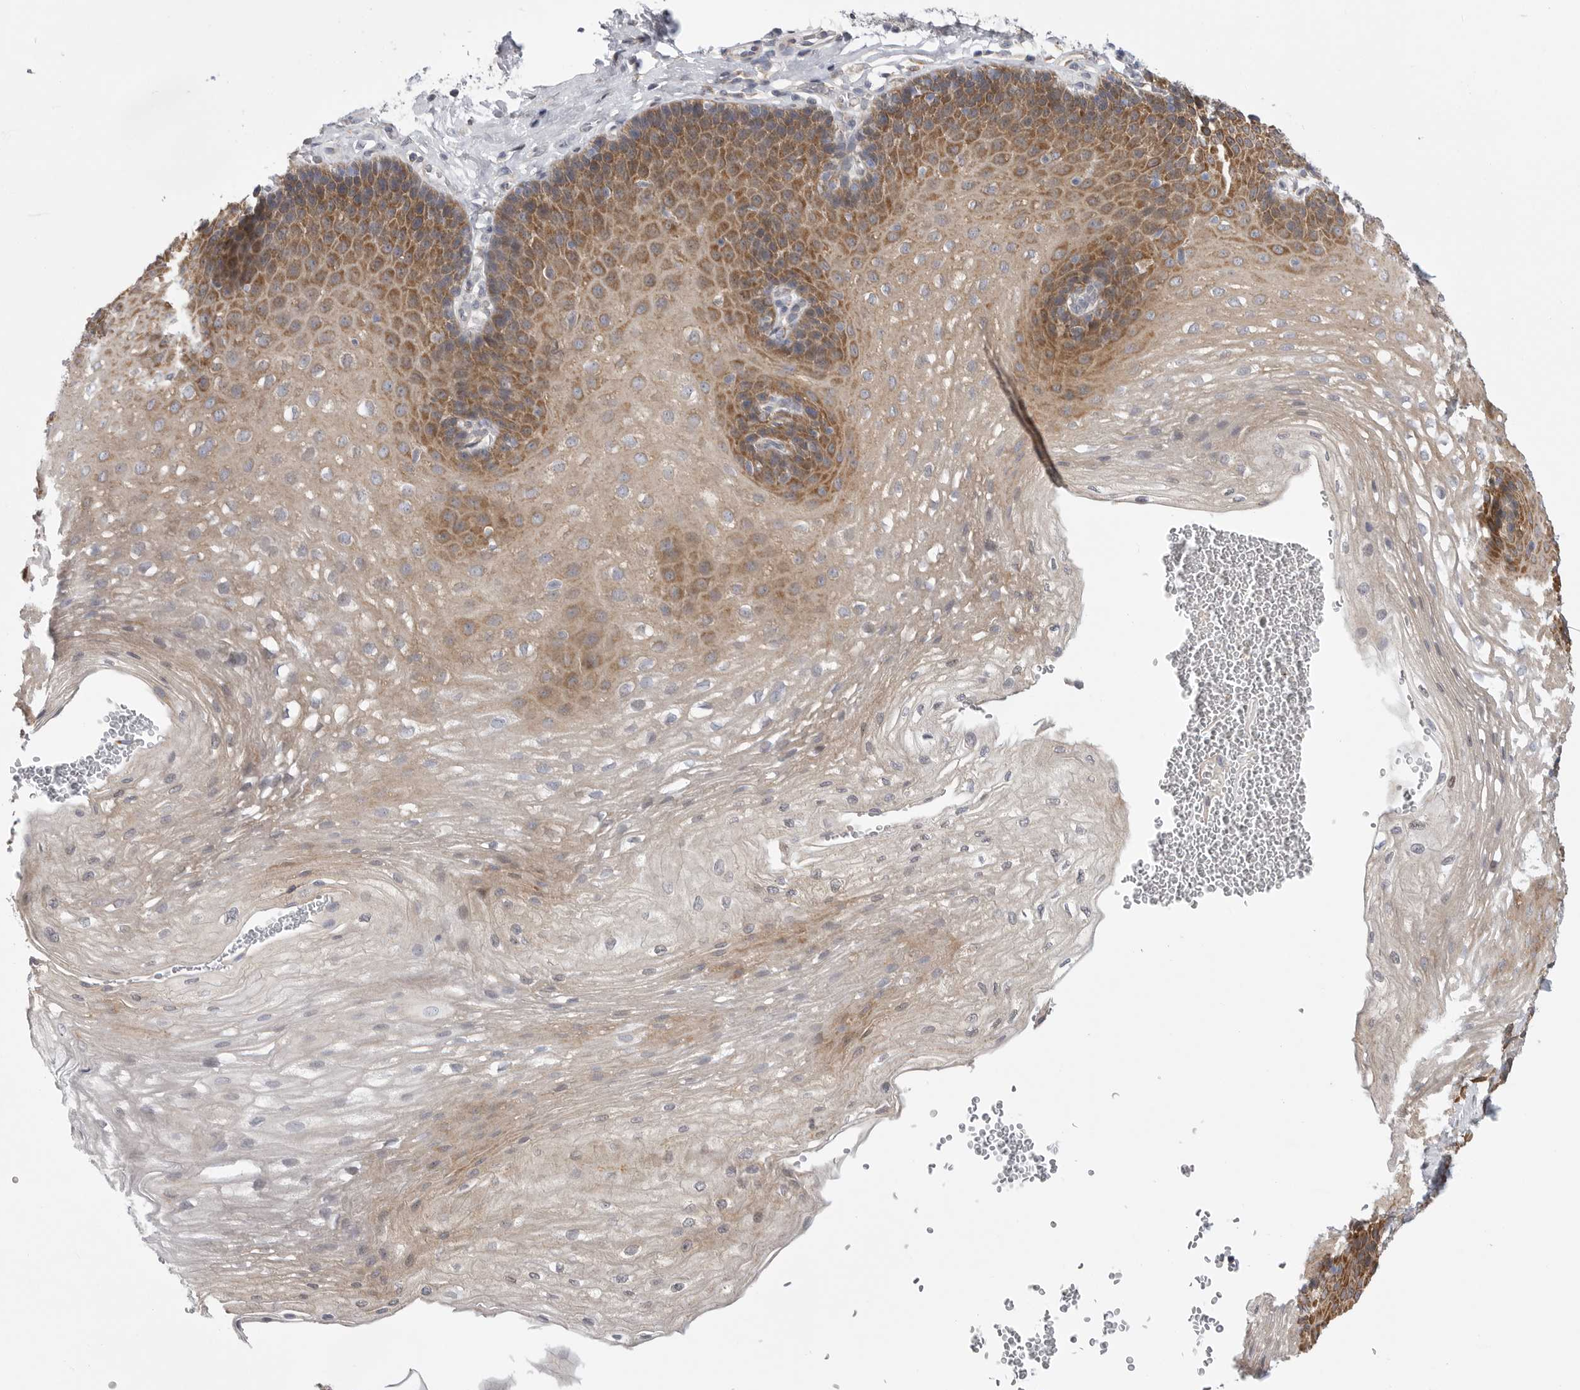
{"staining": {"intensity": "moderate", "quantity": ">75%", "location": "cytoplasmic/membranous"}, "tissue": "esophagus", "cell_type": "Squamous epithelial cells", "image_type": "normal", "snomed": [{"axis": "morphology", "description": "Normal tissue, NOS"}, {"axis": "topography", "description": "Esophagus"}], "caption": "DAB immunohistochemical staining of benign esophagus shows moderate cytoplasmic/membranous protein positivity in about >75% of squamous epithelial cells.", "gene": "FBXO43", "patient": {"sex": "female", "age": 66}}